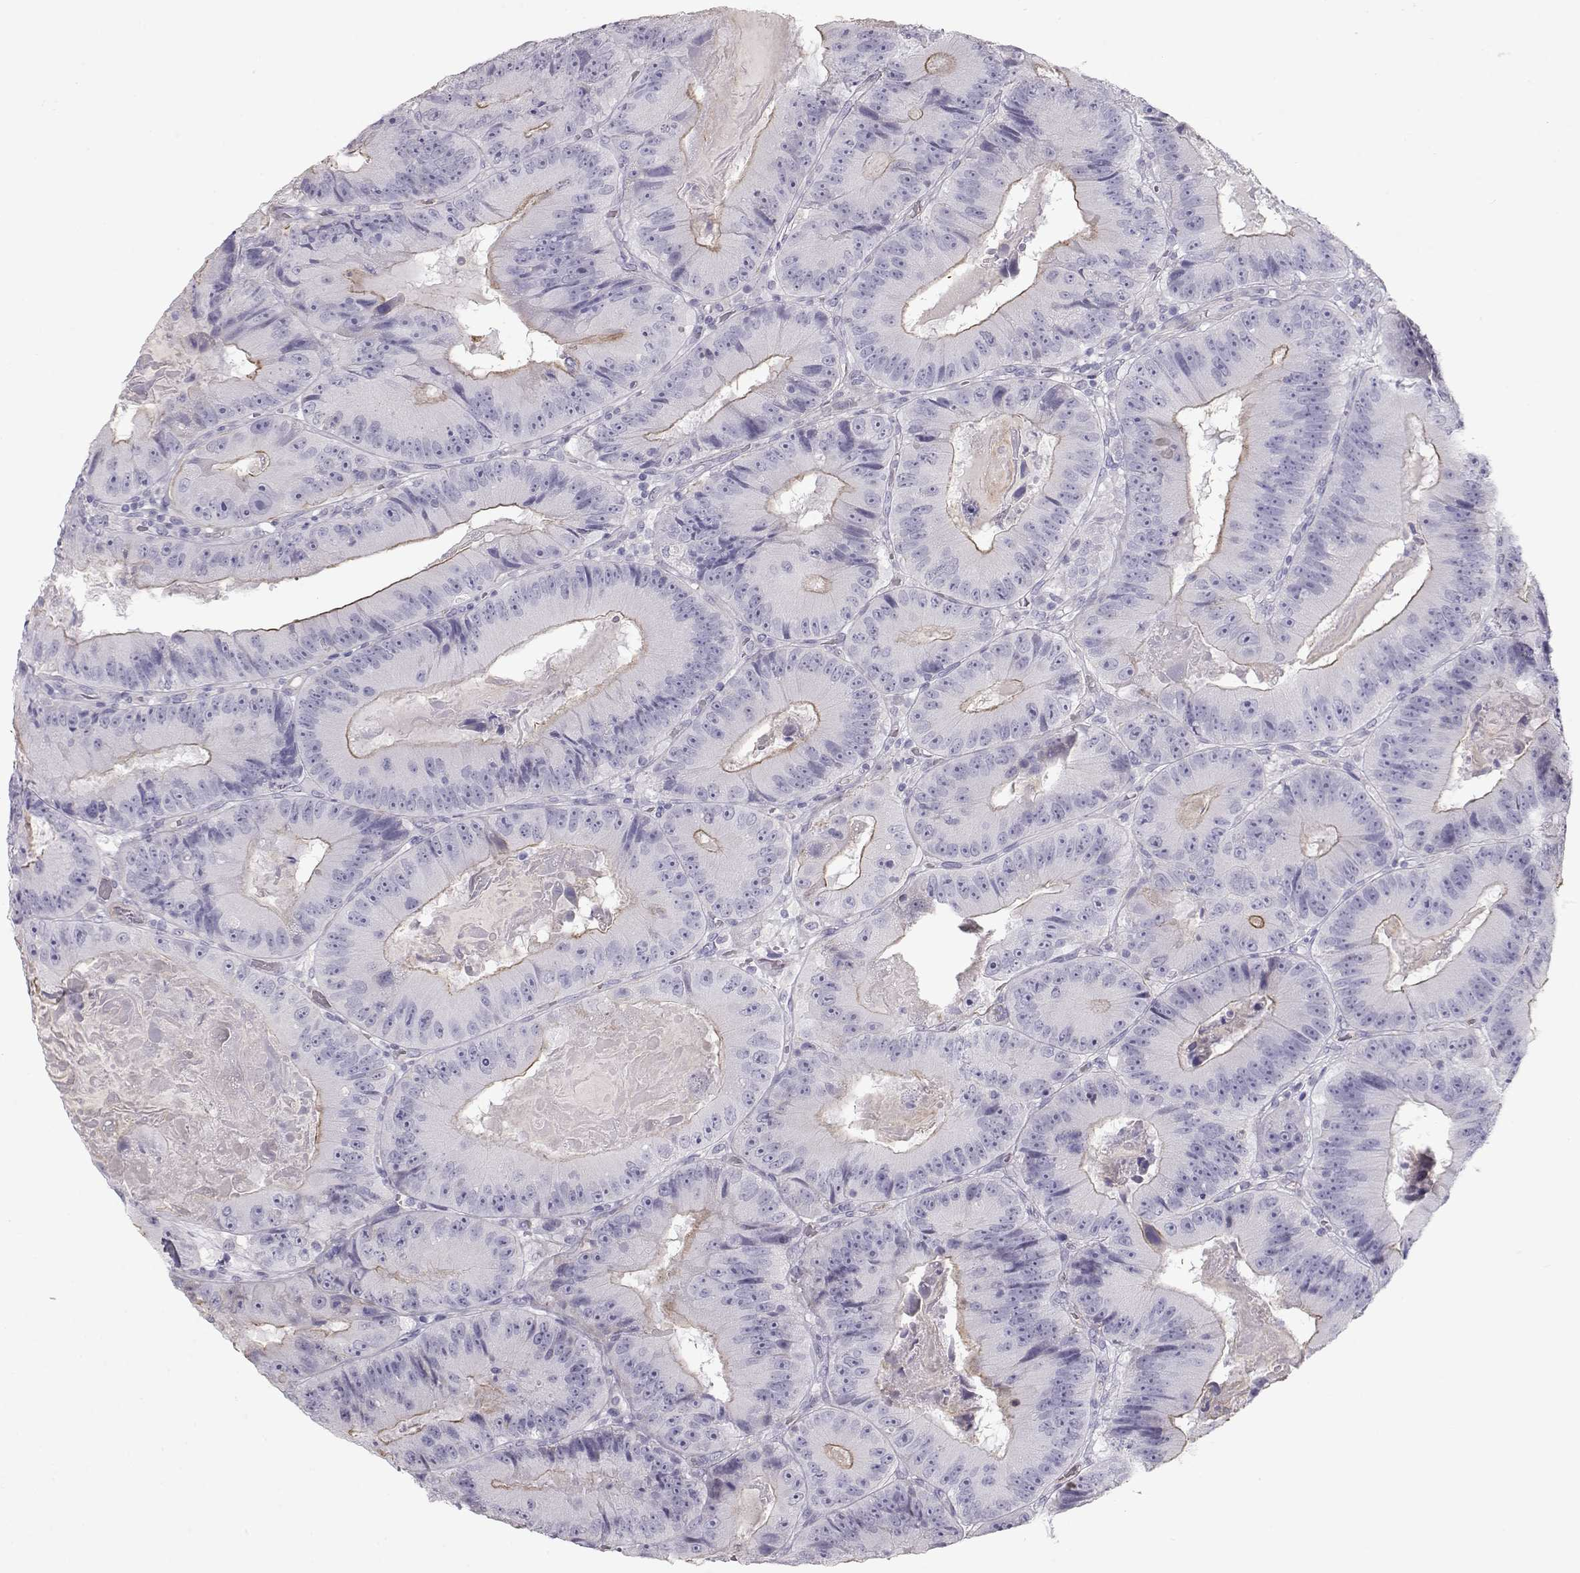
{"staining": {"intensity": "negative", "quantity": "none", "location": "none"}, "tissue": "colorectal cancer", "cell_type": "Tumor cells", "image_type": "cancer", "snomed": [{"axis": "morphology", "description": "Adenocarcinoma, NOS"}, {"axis": "topography", "description": "Colon"}], "caption": "Tumor cells show no significant staining in colorectal cancer.", "gene": "SLITRK3", "patient": {"sex": "female", "age": 86}}